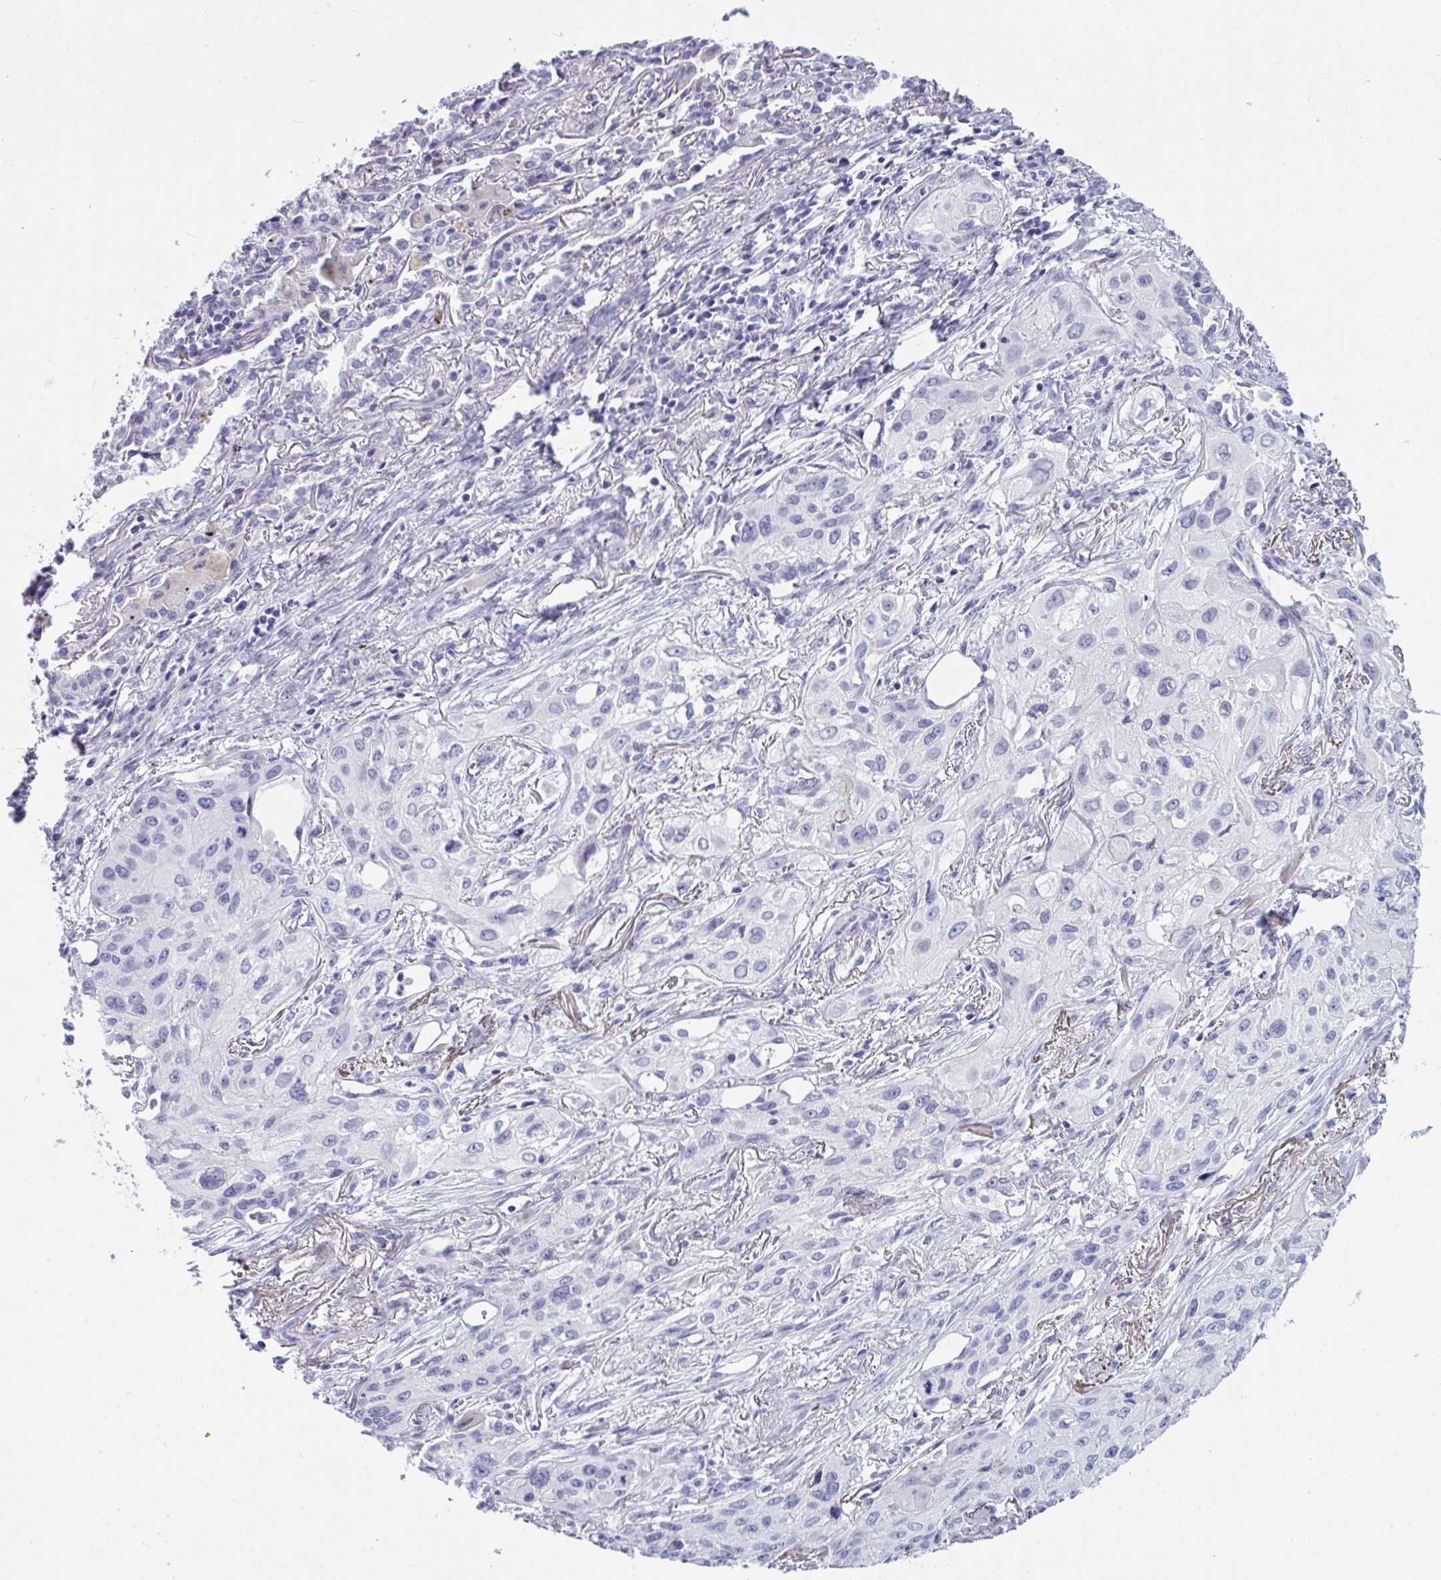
{"staining": {"intensity": "negative", "quantity": "none", "location": "none"}, "tissue": "lung cancer", "cell_type": "Tumor cells", "image_type": "cancer", "snomed": [{"axis": "morphology", "description": "Squamous cell carcinoma, NOS"}, {"axis": "topography", "description": "Lung"}], "caption": "Immunohistochemical staining of lung squamous cell carcinoma displays no significant positivity in tumor cells. (DAB immunohistochemistry visualized using brightfield microscopy, high magnification).", "gene": "PRDM9", "patient": {"sex": "male", "age": 71}}